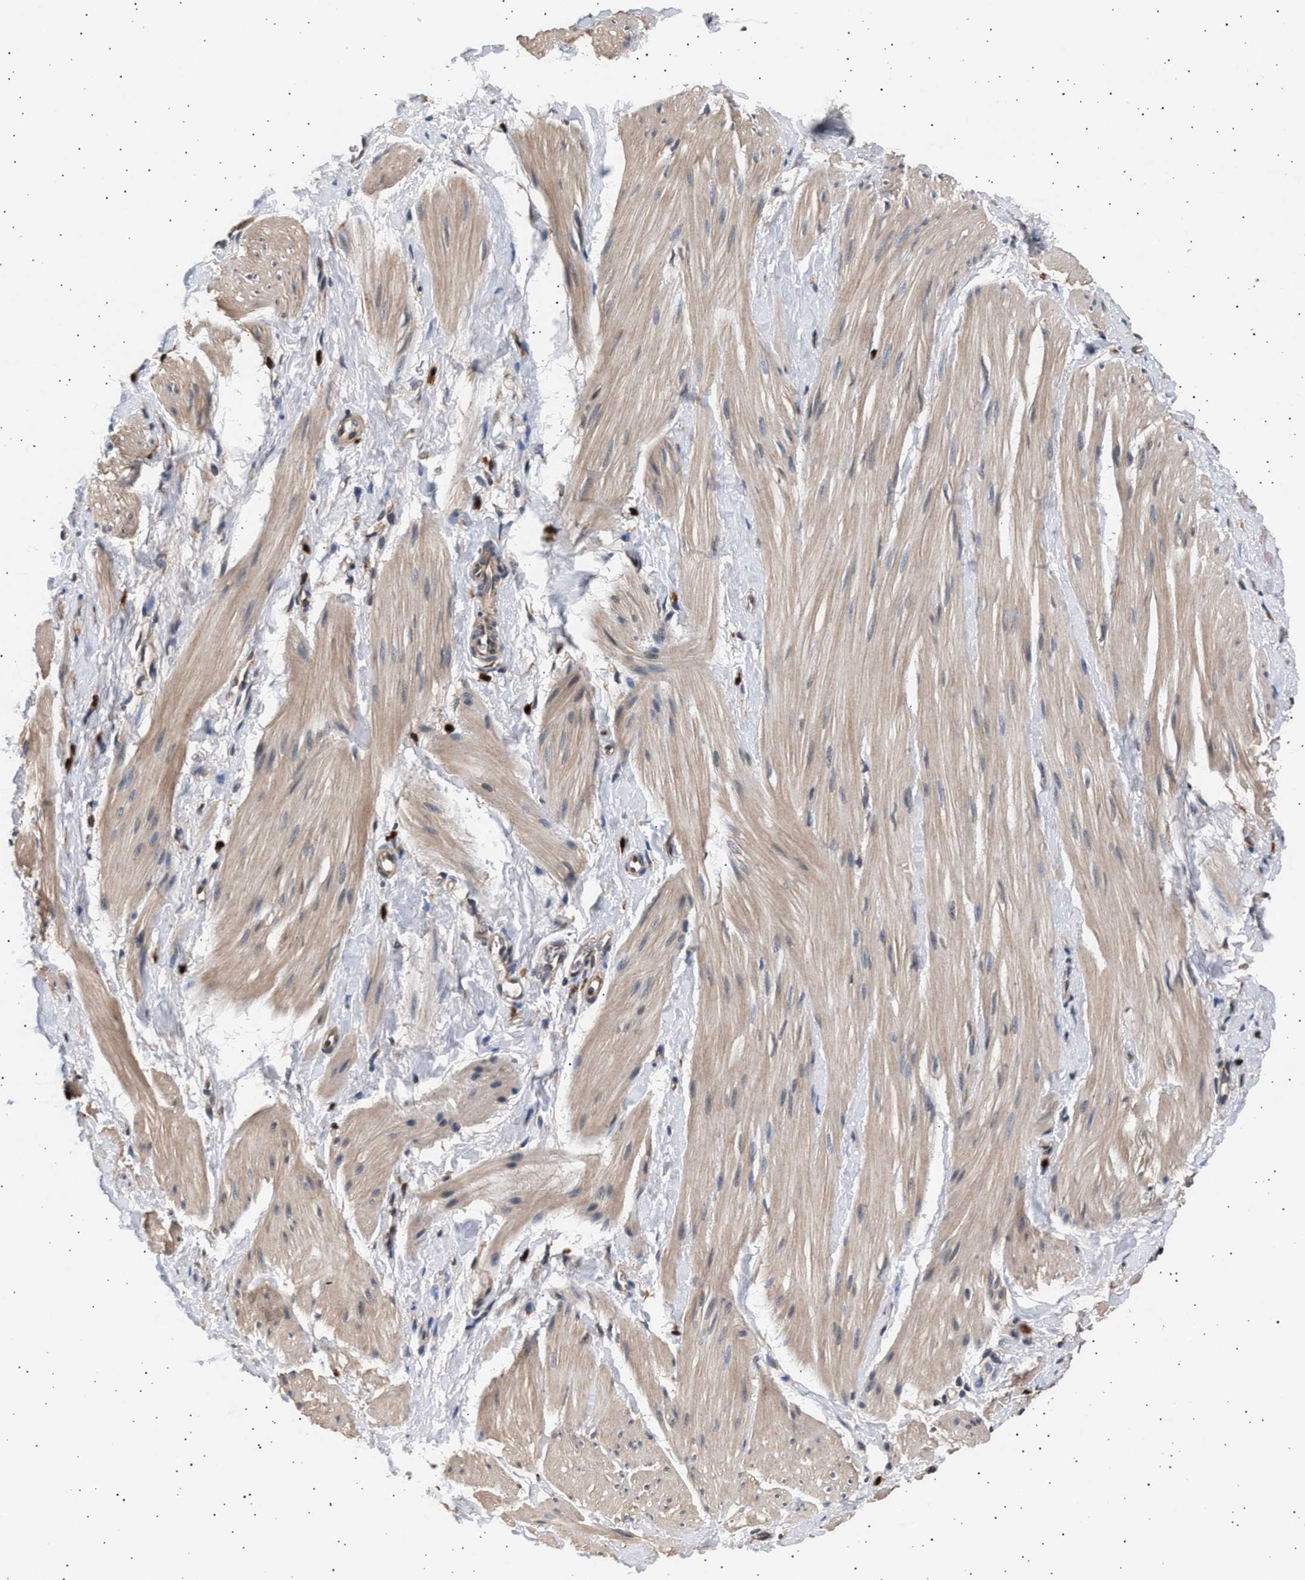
{"staining": {"intensity": "weak", "quantity": "25%-75%", "location": "cytoplasmic/membranous"}, "tissue": "smooth muscle", "cell_type": "Smooth muscle cells", "image_type": "normal", "snomed": [{"axis": "morphology", "description": "Normal tissue, NOS"}, {"axis": "topography", "description": "Smooth muscle"}], "caption": "Immunohistochemistry staining of unremarkable smooth muscle, which displays low levels of weak cytoplasmic/membranous staining in about 25%-75% of smooth muscle cells indicating weak cytoplasmic/membranous protein staining. The staining was performed using DAB (brown) for protein detection and nuclei were counterstained in hematoxylin (blue).", "gene": "GRAP2", "patient": {"sex": "male", "age": 16}}